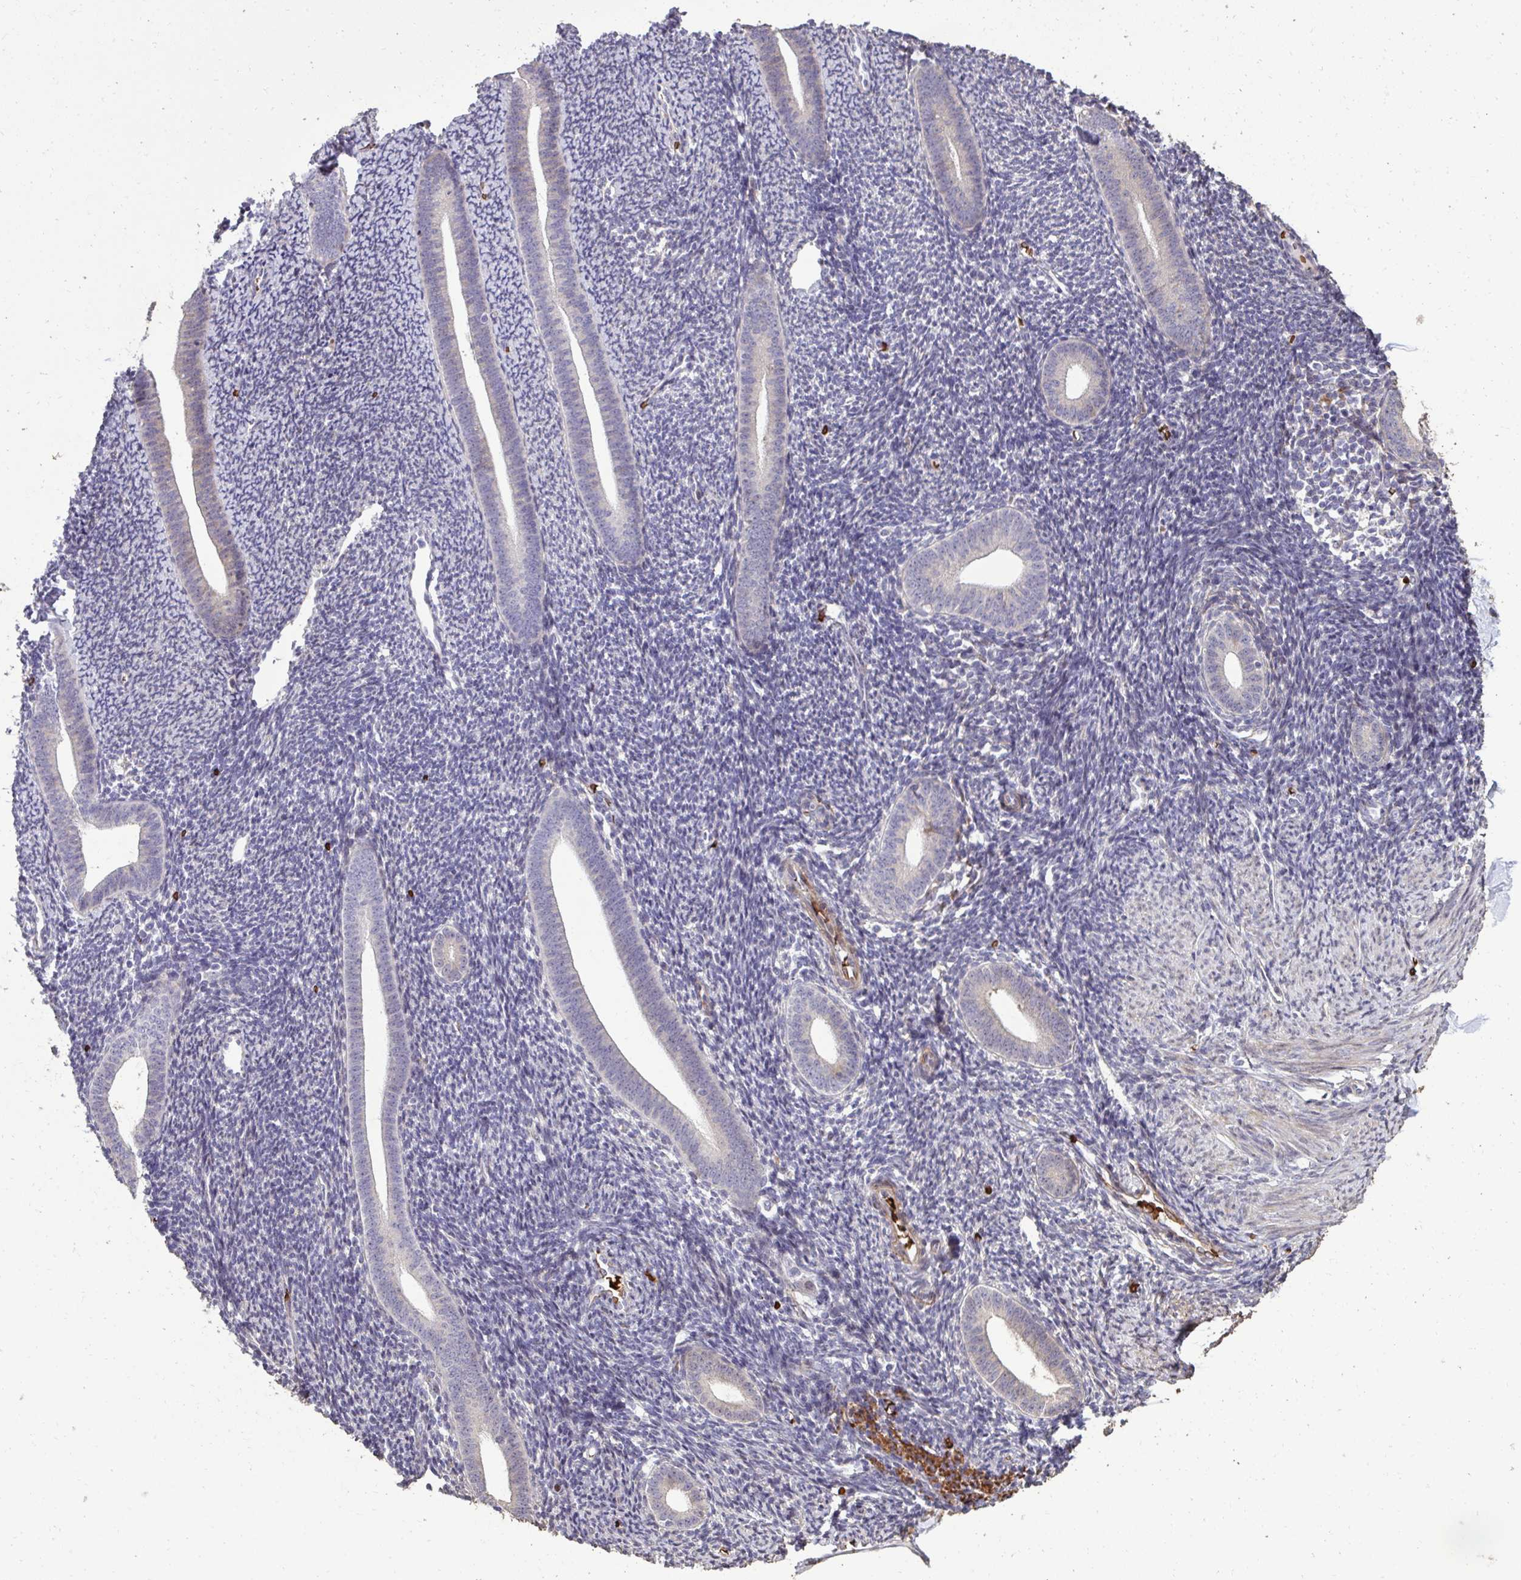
{"staining": {"intensity": "negative", "quantity": "none", "location": "none"}, "tissue": "endometrium", "cell_type": "Cells in endometrial stroma", "image_type": "normal", "snomed": [{"axis": "morphology", "description": "Normal tissue, NOS"}, {"axis": "topography", "description": "Endometrium"}], "caption": "Cells in endometrial stroma are negative for protein expression in benign human endometrium. (DAB immunohistochemistry (IHC), high magnification).", "gene": "FIBCD1", "patient": {"sex": "female", "age": 39}}